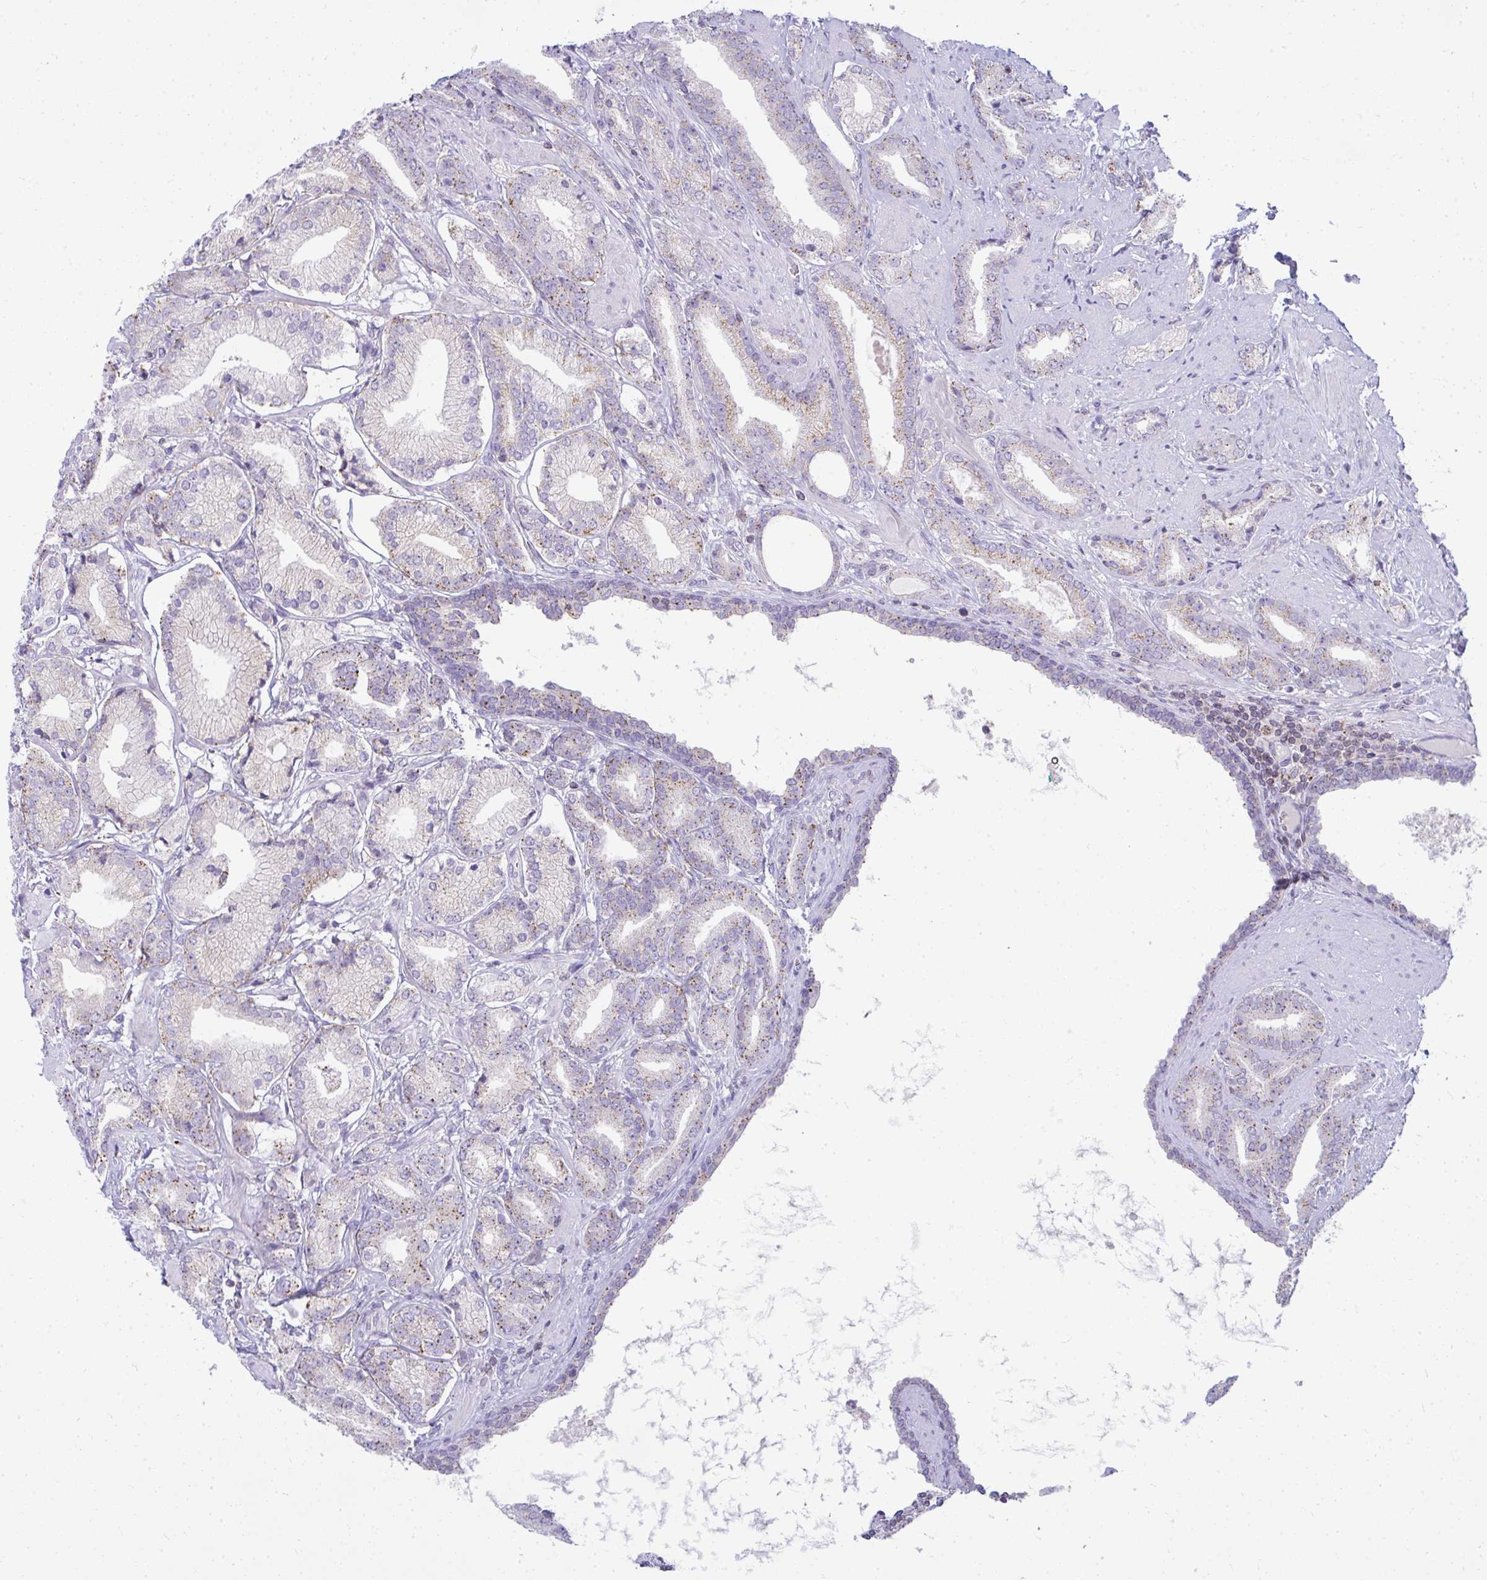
{"staining": {"intensity": "weak", "quantity": ">75%", "location": "cytoplasmic/membranous"}, "tissue": "prostate cancer", "cell_type": "Tumor cells", "image_type": "cancer", "snomed": [{"axis": "morphology", "description": "Adenocarcinoma, High grade"}, {"axis": "topography", "description": "Prostate"}], "caption": "Immunohistochemistry (IHC) micrograph of neoplastic tissue: human prostate cancer stained using IHC exhibits low levels of weak protein expression localized specifically in the cytoplasmic/membranous of tumor cells, appearing as a cytoplasmic/membranous brown color.", "gene": "VPS4B", "patient": {"sex": "male", "age": 56}}